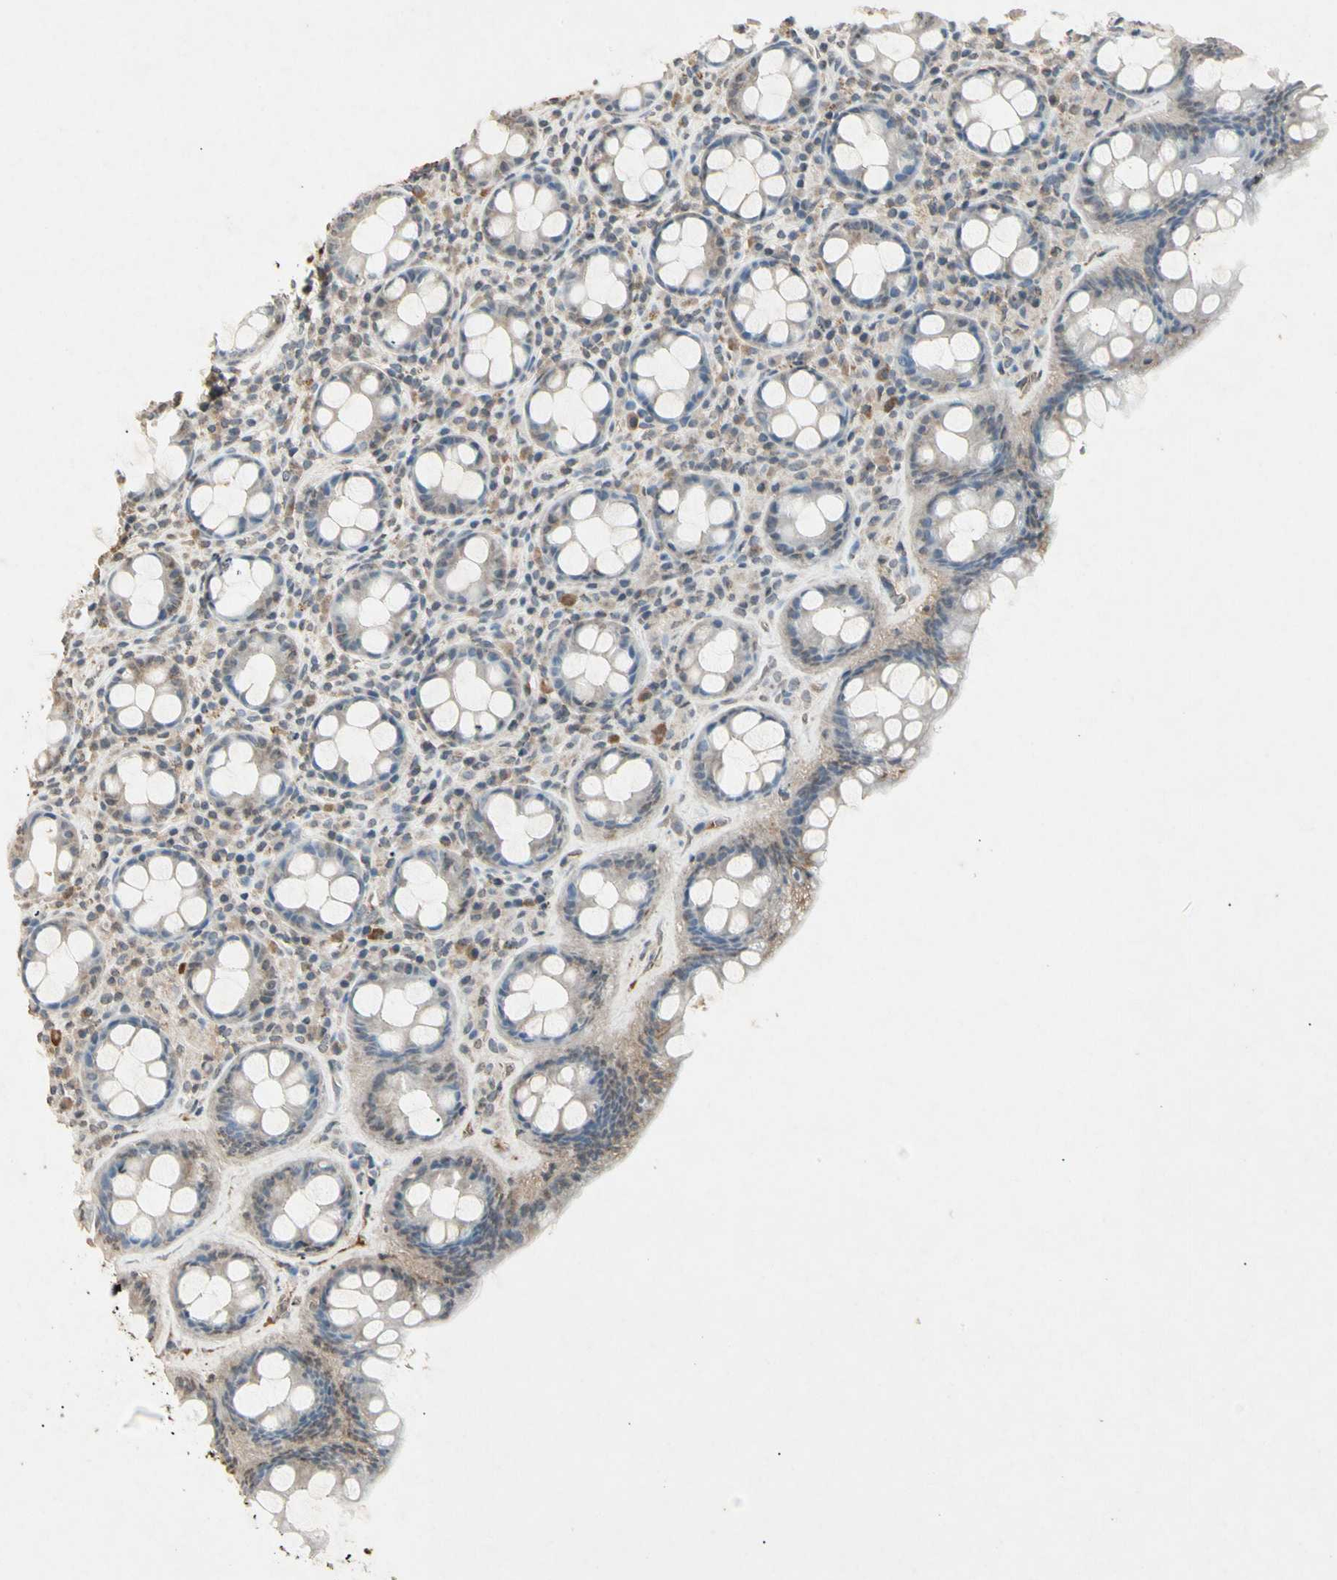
{"staining": {"intensity": "negative", "quantity": "none", "location": "none"}, "tissue": "rectum", "cell_type": "Glandular cells", "image_type": "normal", "snomed": [{"axis": "morphology", "description": "Normal tissue, NOS"}, {"axis": "topography", "description": "Rectum"}], "caption": "Glandular cells show no significant positivity in unremarkable rectum. (Immunohistochemistry, brightfield microscopy, high magnification).", "gene": "CP", "patient": {"sex": "male", "age": 92}}